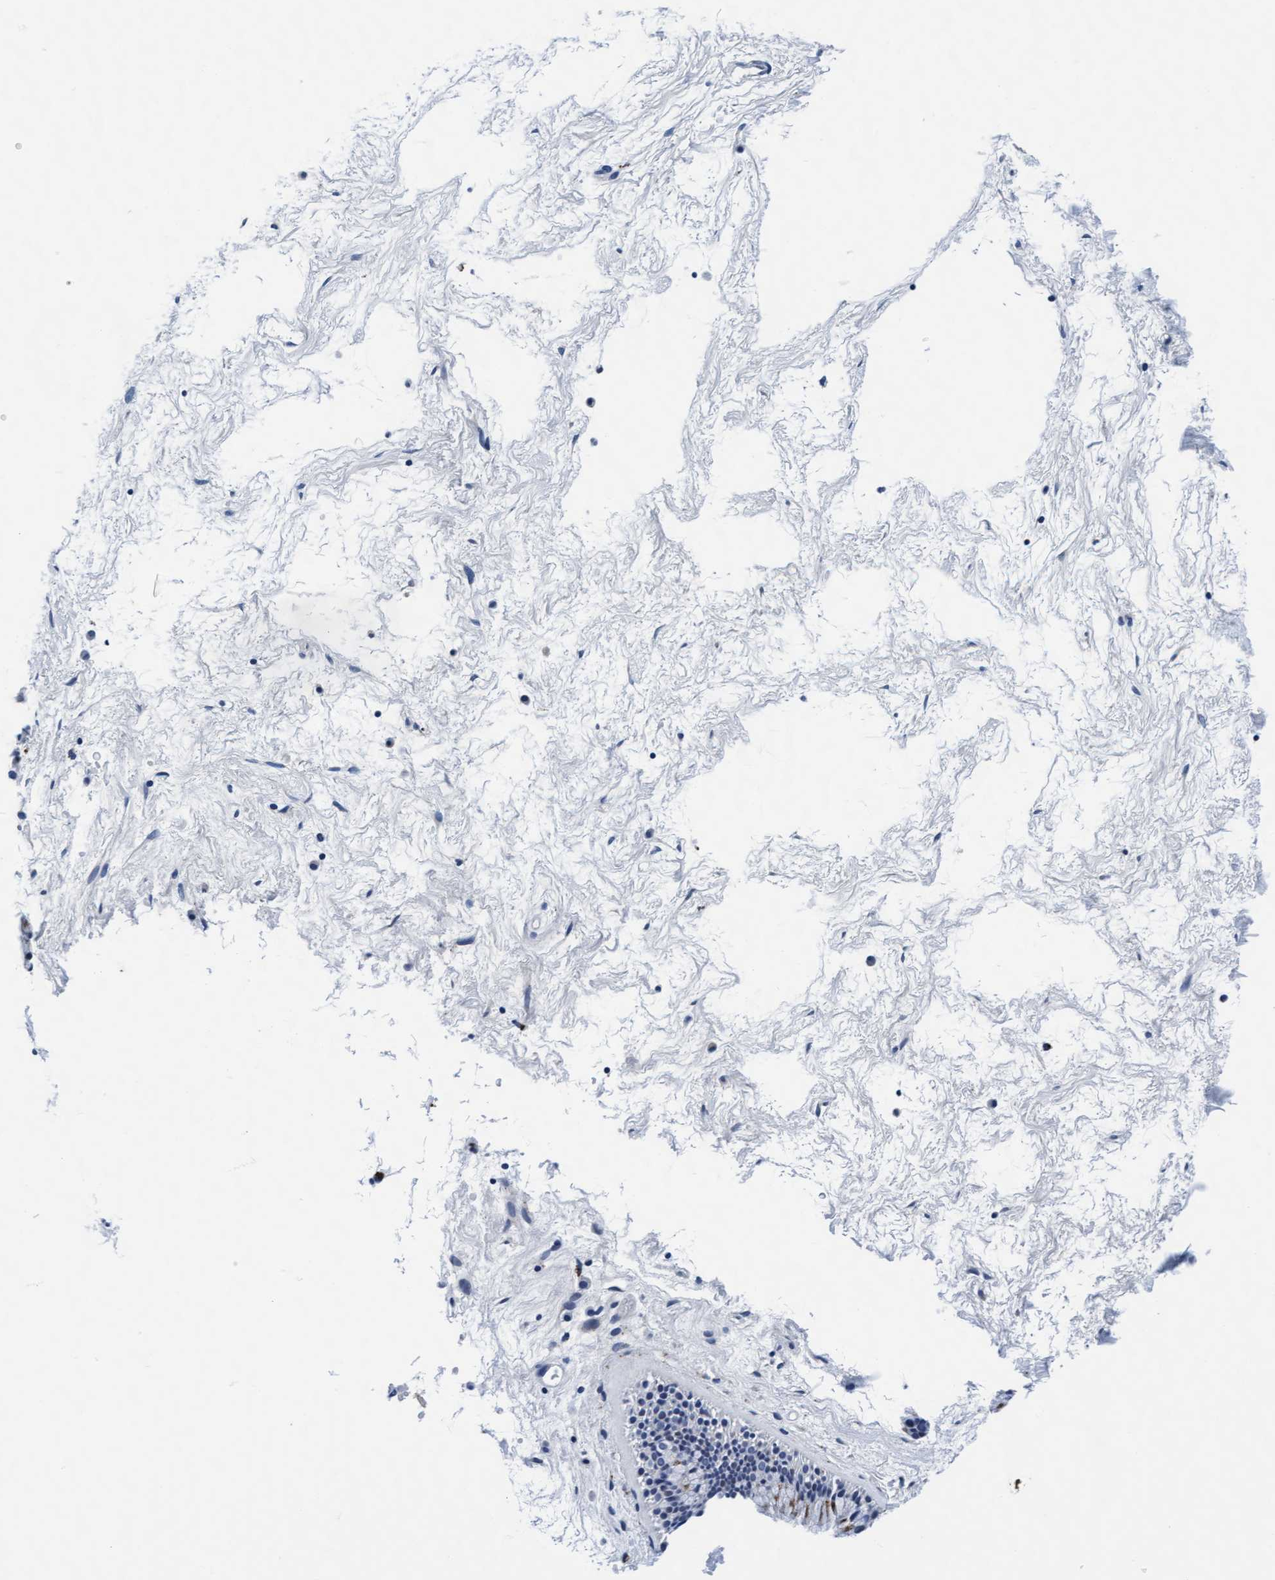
{"staining": {"intensity": "negative", "quantity": "none", "location": "none"}, "tissue": "nasopharynx", "cell_type": "Respiratory epithelial cells", "image_type": "normal", "snomed": [{"axis": "morphology", "description": "Normal tissue, NOS"}, {"axis": "morphology", "description": "Inflammation, NOS"}, {"axis": "topography", "description": "Nasopharynx"}], "caption": "This is a photomicrograph of immunohistochemistry staining of benign nasopharynx, which shows no expression in respiratory epithelial cells. (Stains: DAB (3,3'-diaminobenzidine) IHC with hematoxylin counter stain, Microscopy: brightfield microscopy at high magnification).", "gene": "ARSG", "patient": {"sex": "male", "age": 48}}